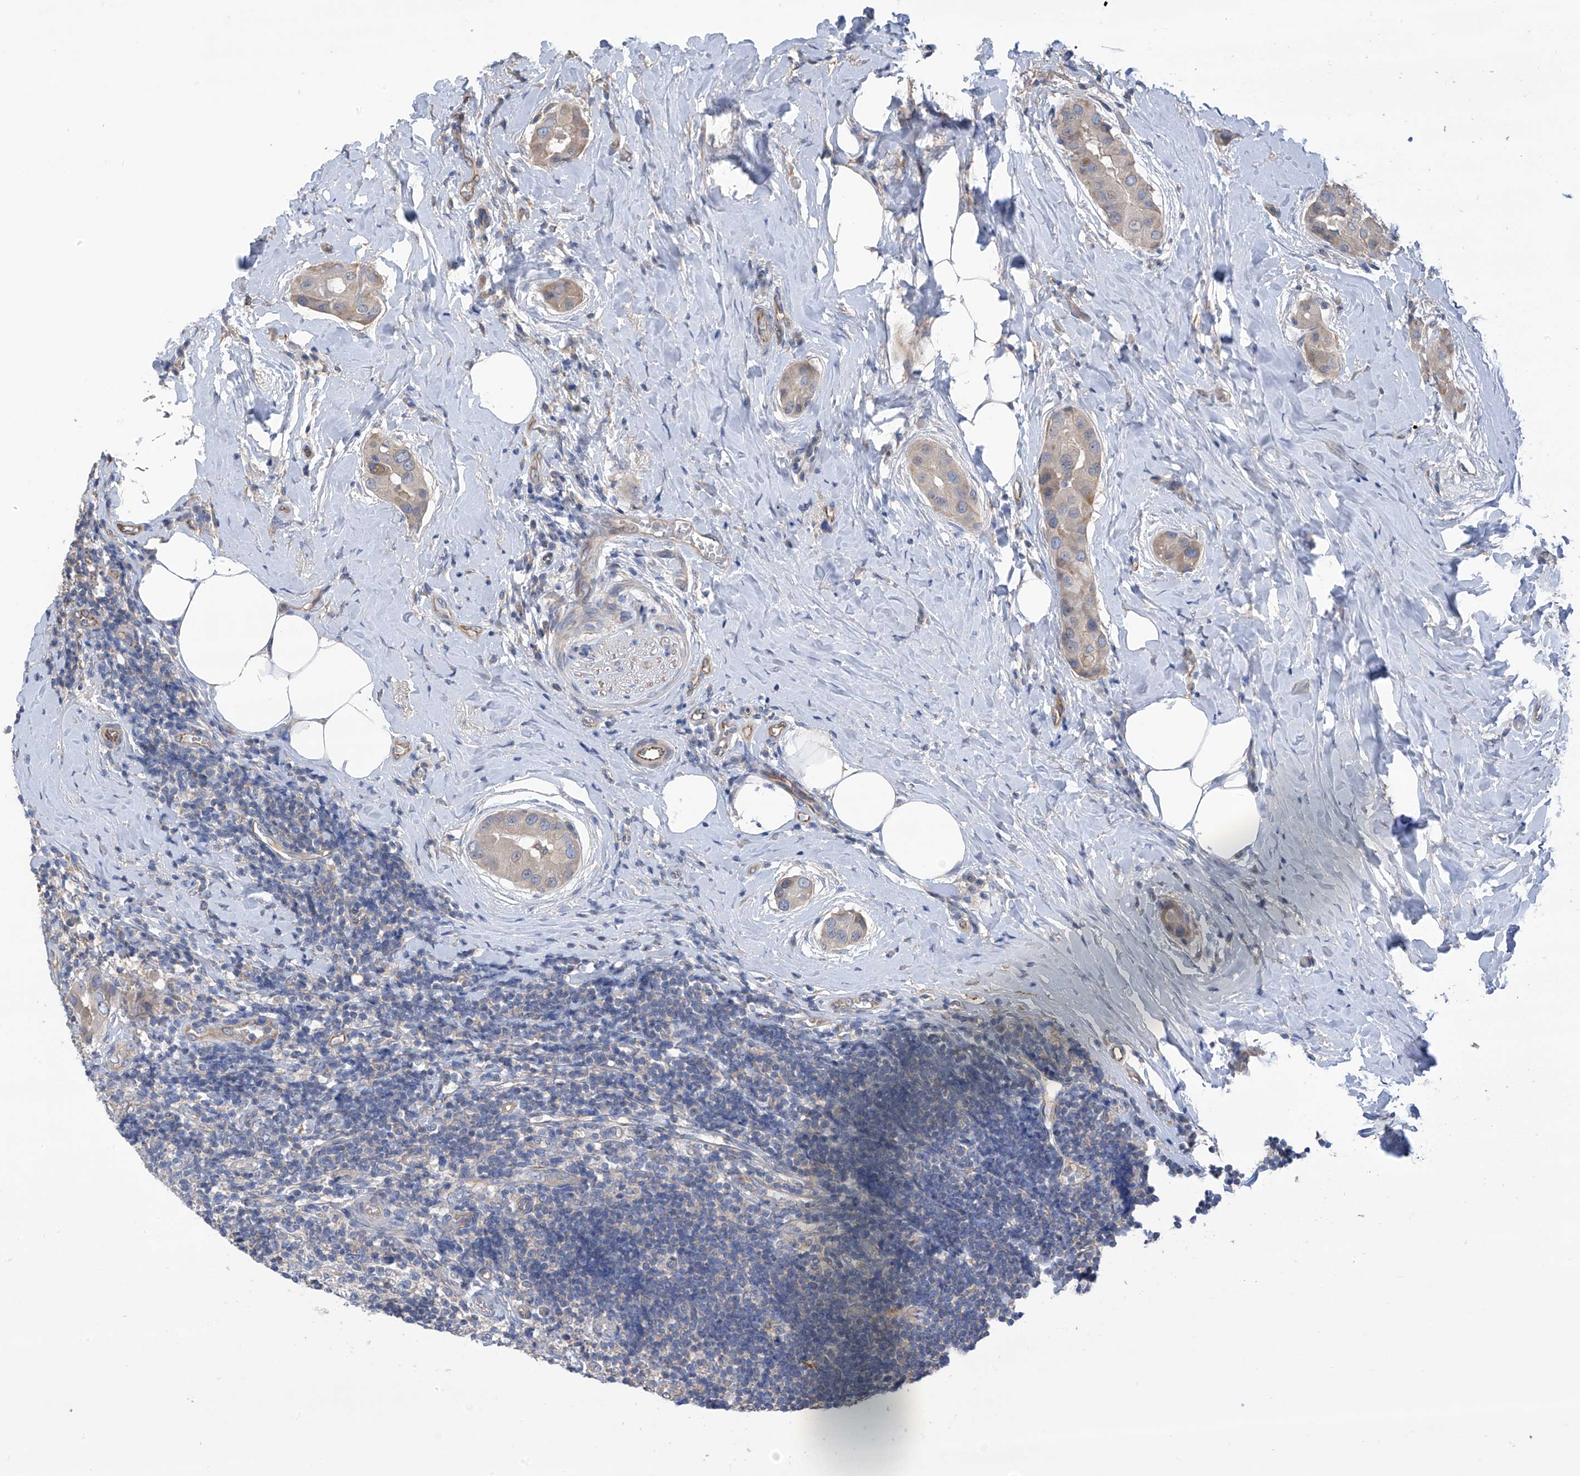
{"staining": {"intensity": "weak", "quantity": "<25%", "location": "cytoplasmic/membranous"}, "tissue": "thyroid cancer", "cell_type": "Tumor cells", "image_type": "cancer", "snomed": [{"axis": "morphology", "description": "Papillary adenocarcinoma, NOS"}, {"axis": "topography", "description": "Thyroid gland"}], "caption": "A photomicrograph of thyroid cancer (papillary adenocarcinoma) stained for a protein demonstrates no brown staining in tumor cells. The staining was performed using DAB to visualize the protein expression in brown, while the nuclei were stained in blue with hematoxylin (Magnification: 20x).", "gene": "PHACTR4", "patient": {"sex": "male", "age": 33}}